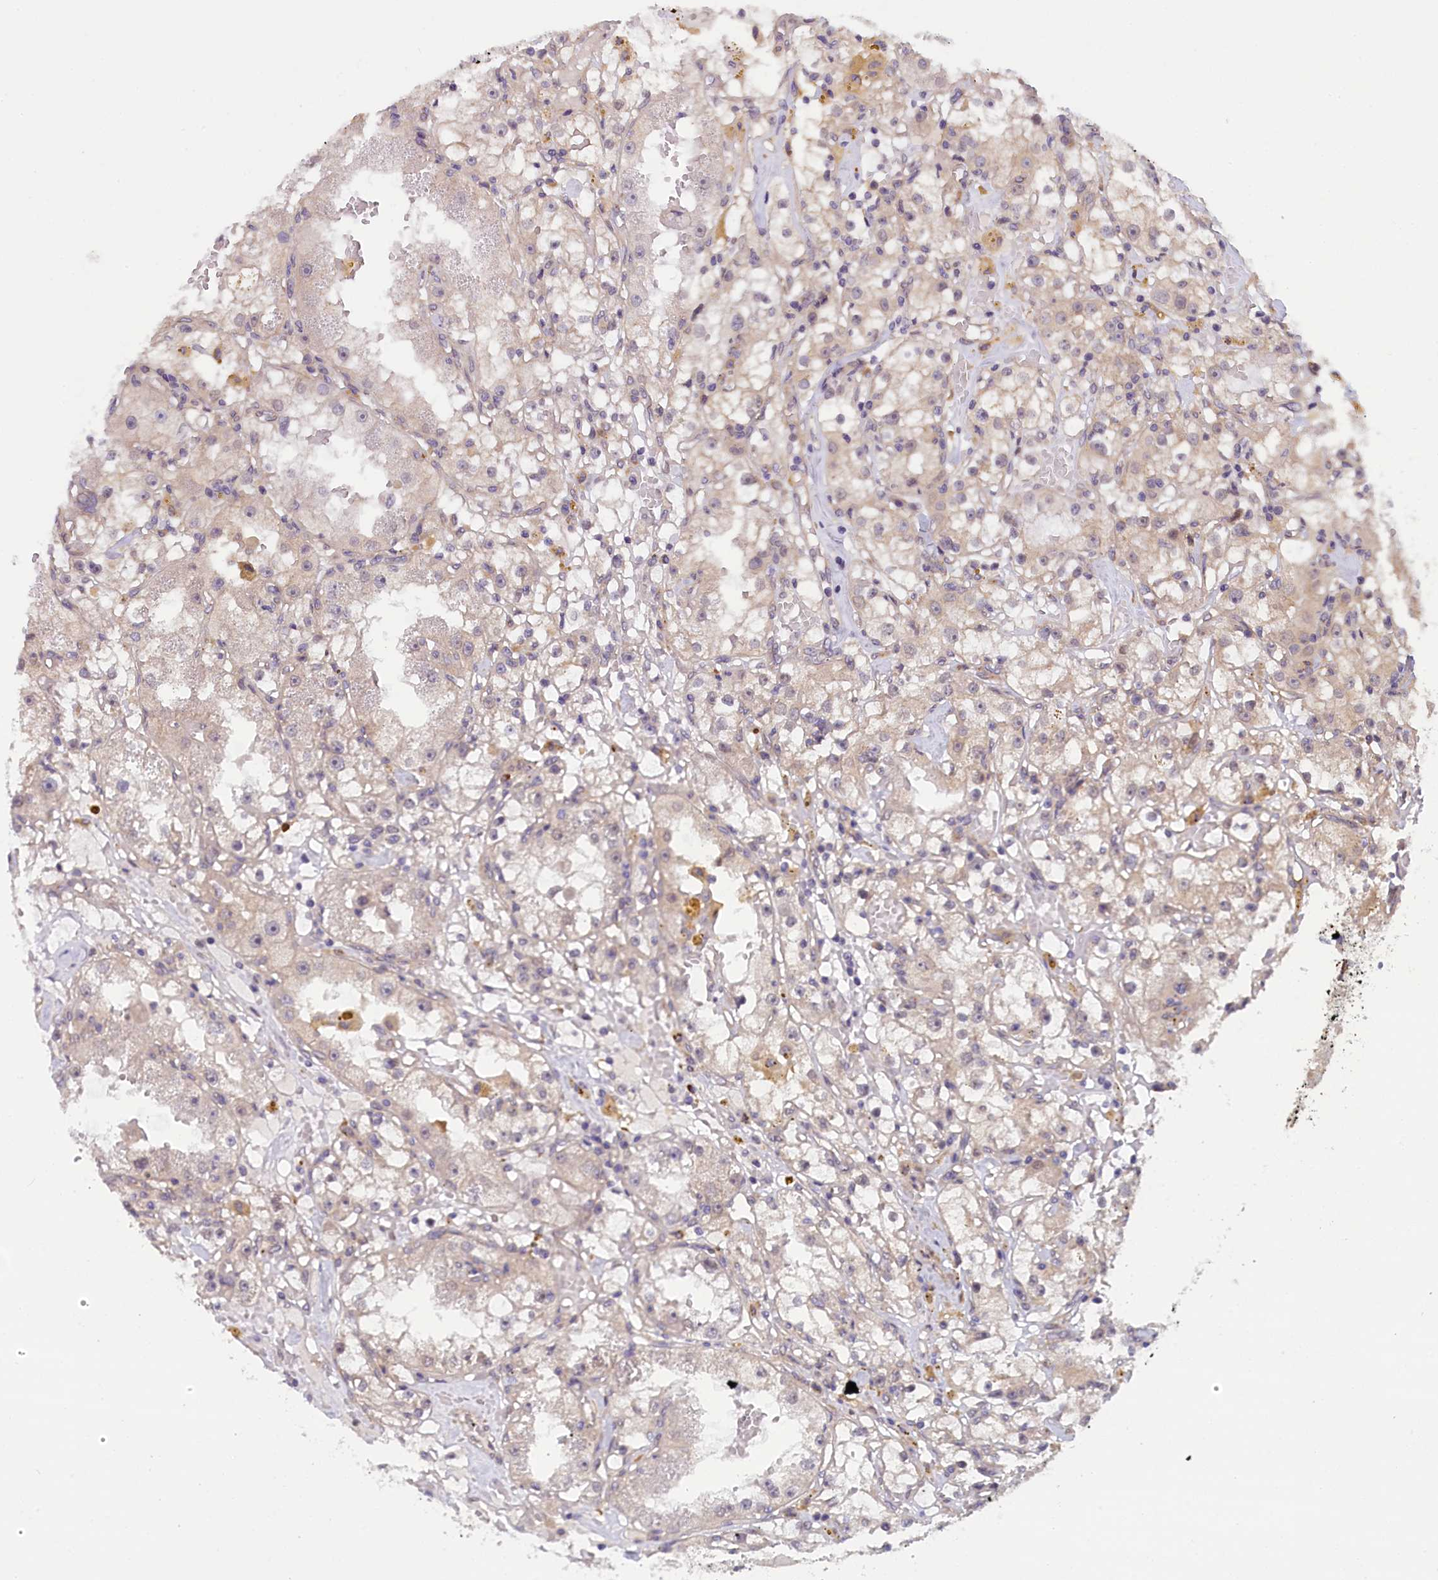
{"staining": {"intensity": "weak", "quantity": "<25%", "location": "cytoplasmic/membranous"}, "tissue": "renal cancer", "cell_type": "Tumor cells", "image_type": "cancer", "snomed": [{"axis": "morphology", "description": "Adenocarcinoma, NOS"}, {"axis": "topography", "description": "Kidney"}], "caption": "The immunohistochemistry (IHC) image has no significant staining in tumor cells of renal cancer (adenocarcinoma) tissue.", "gene": "CCDC9B", "patient": {"sex": "male", "age": 56}}